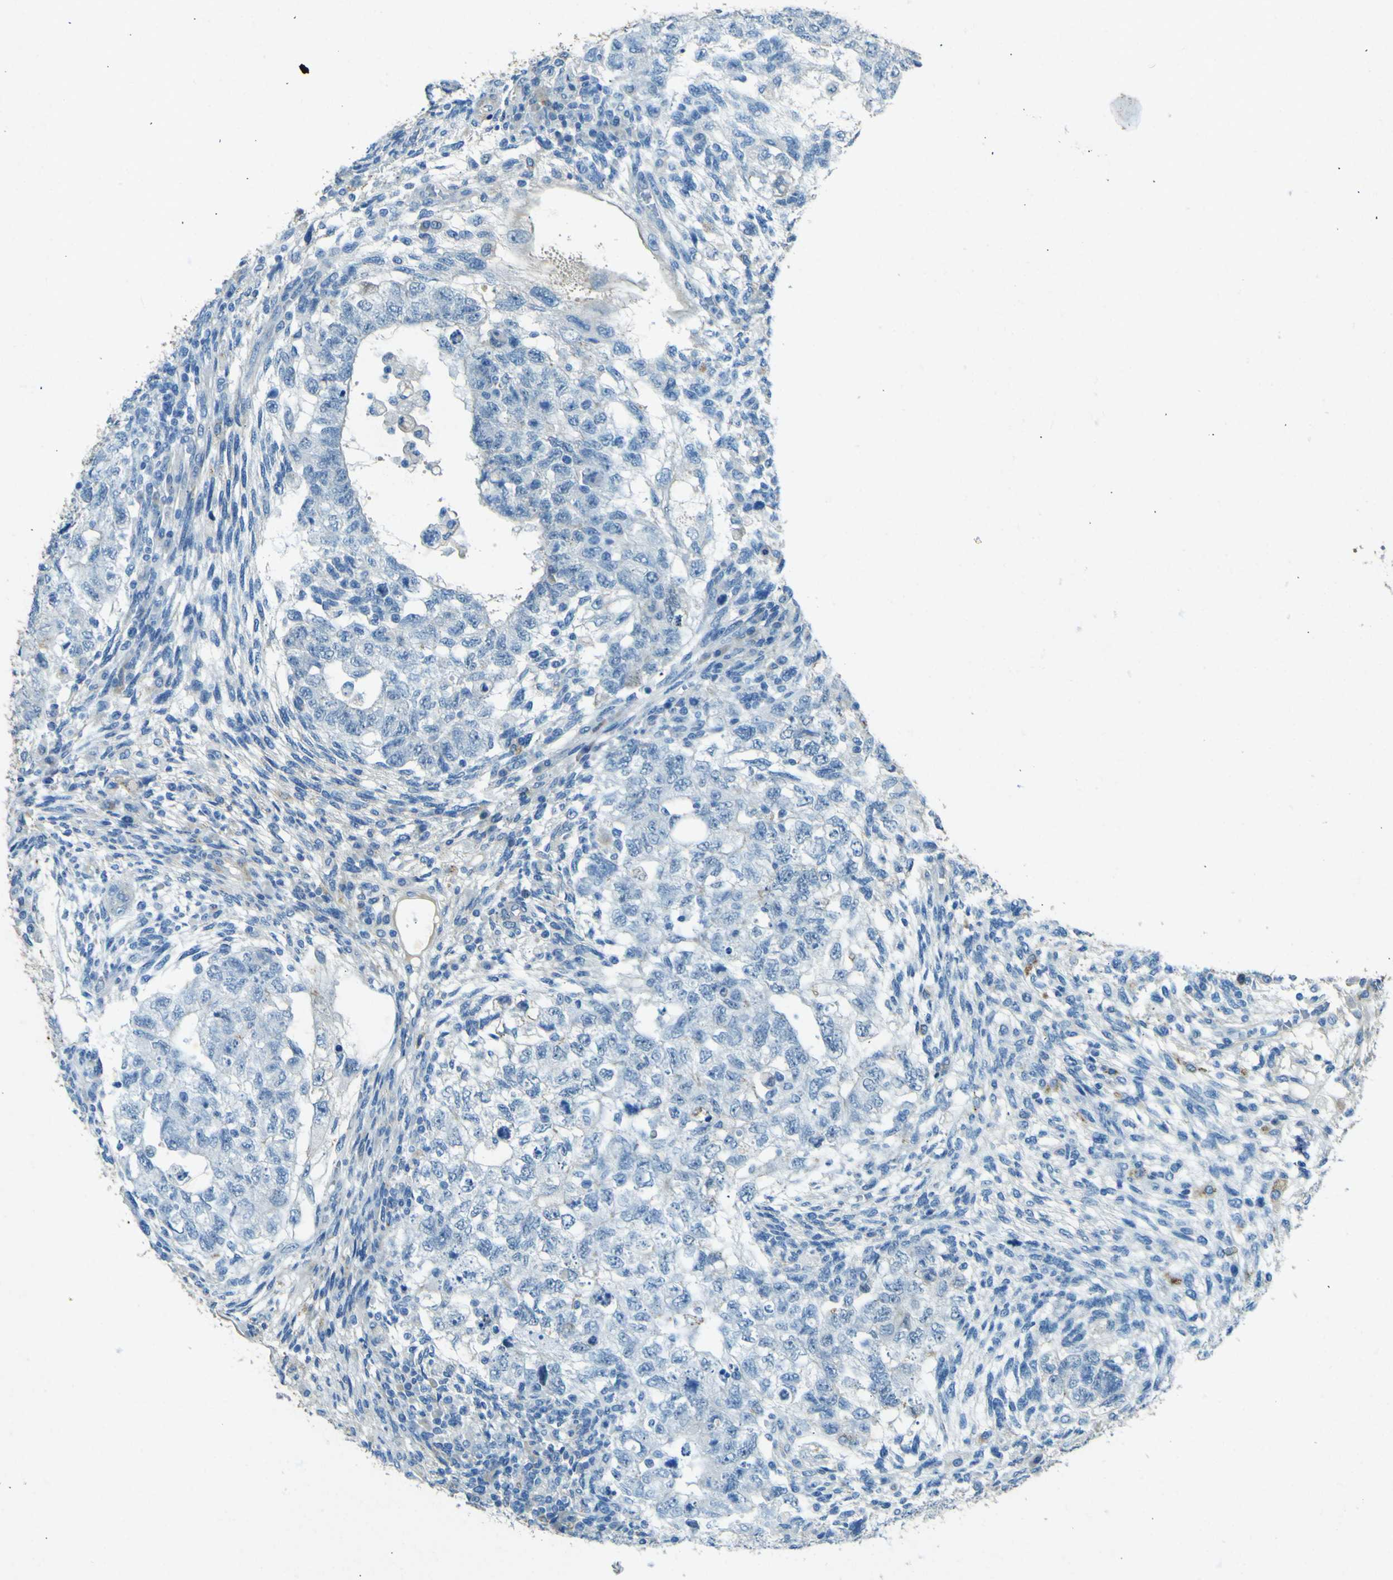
{"staining": {"intensity": "negative", "quantity": "none", "location": "none"}, "tissue": "testis cancer", "cell_type": "Tumor cells", "image_type": "cancer", "snomed": [{"axis": "morphology", "description": "Normal tissue, NOS"}, {"axis": "morphology", "description": "Carcinoma, Embryonal, NOS"}, {"axis": "topography", "description": "Testis"}], "caption": "Testis cancer (embryonal carcinoma) stained for a protein using immunohistochemistry (IHC) shows no positivity tumor cells.", "gene": "PDE9A", "patient": {"sex": "male", "age": 36}}